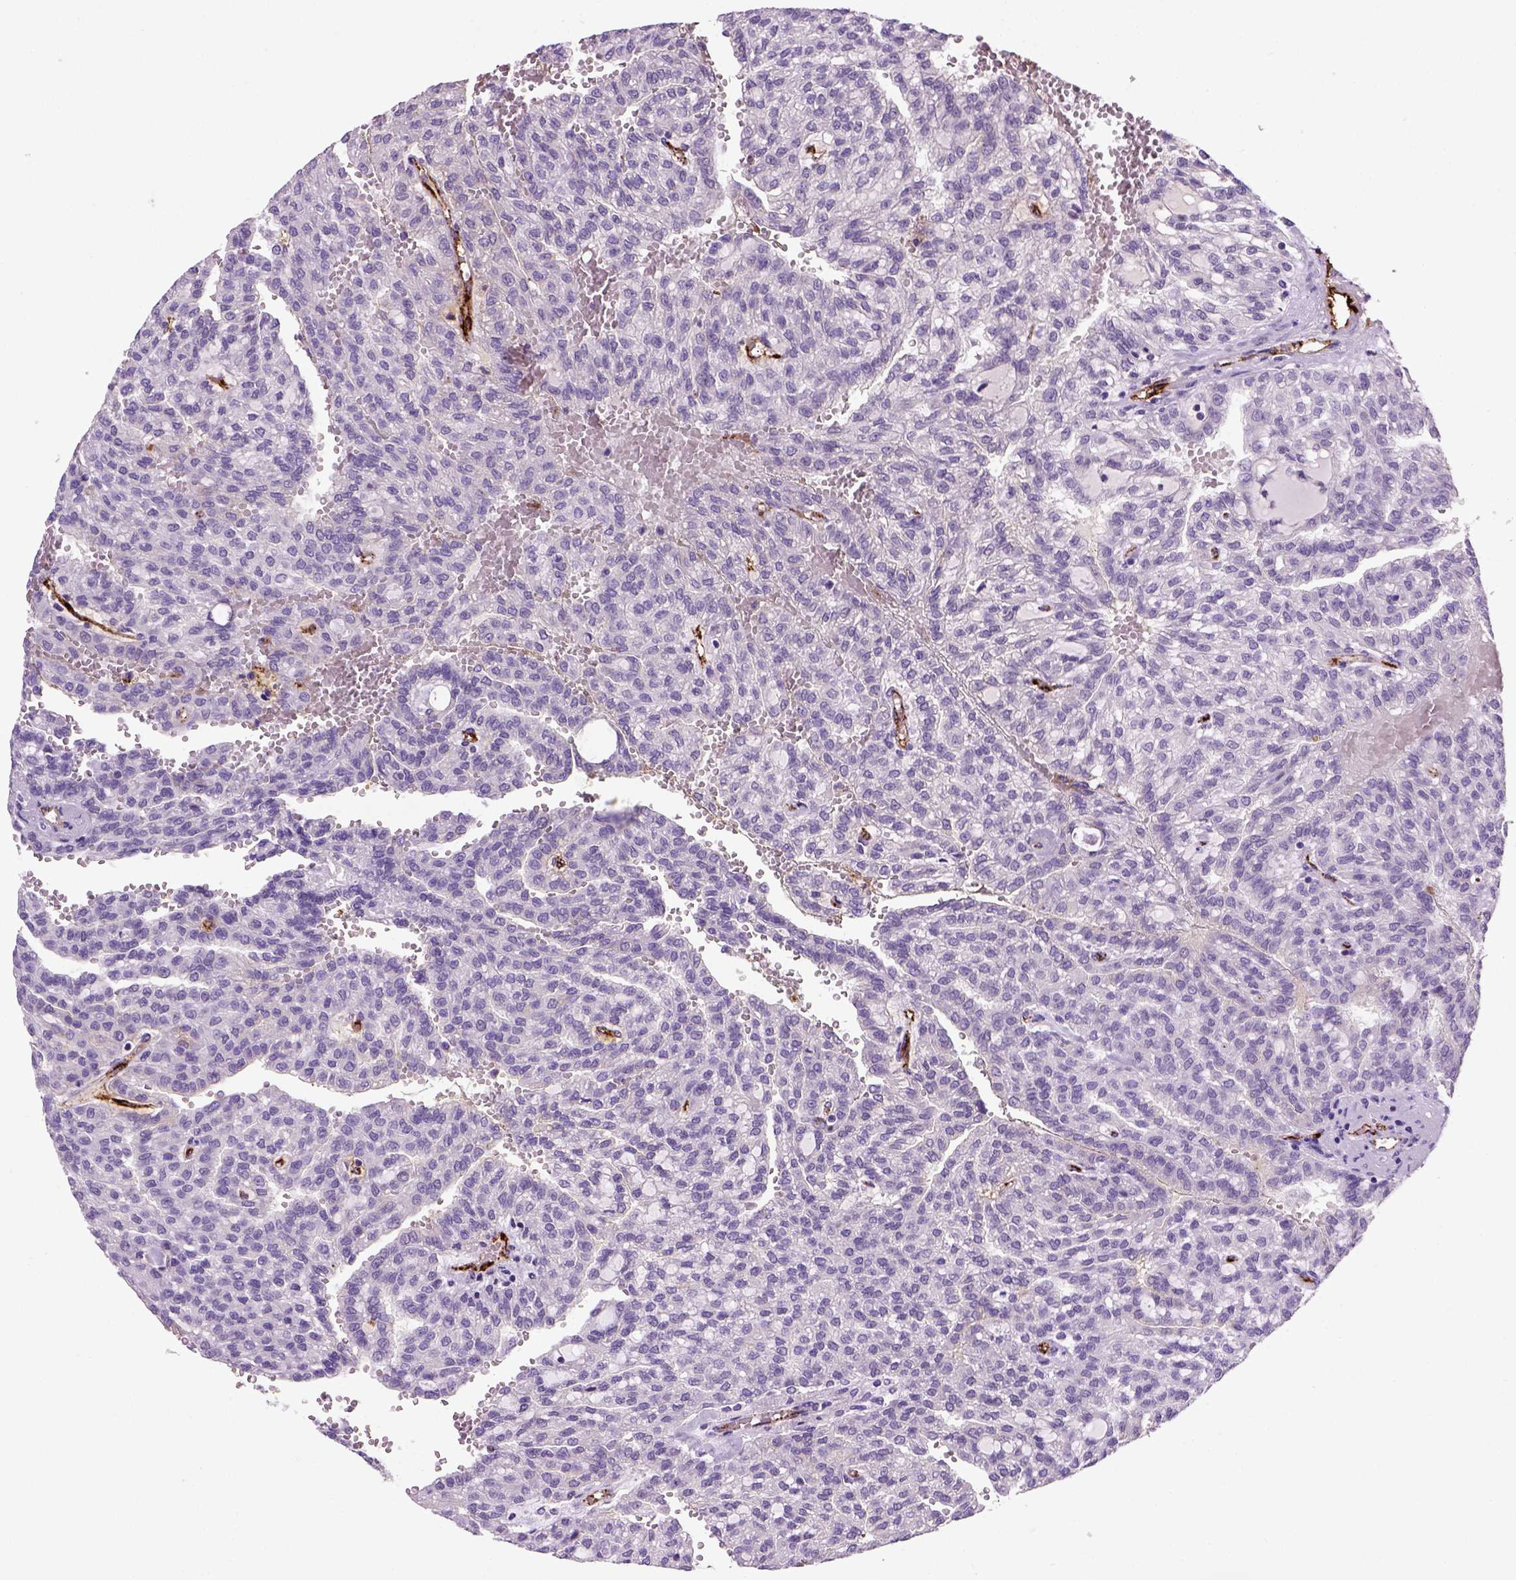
{"staining": {"intensity": "negative", "quantity": "none", "location": "none"}, "tissue": "renal cancer", "cell_type": "Tumor cells", "image_type": "cancer", "snomed": [{"axis": "morphology", "description": "Adenocarcinoma, NOS"}, {"axis": "topography", "description": "Kidney"}], "caption": "Immunohistochemistry micrograph of human renal cancer stained for a protein (brown), which displays no staining in tumor cells.", "gene": "VWF", "patient": {"sex": "male", "age": 63}}